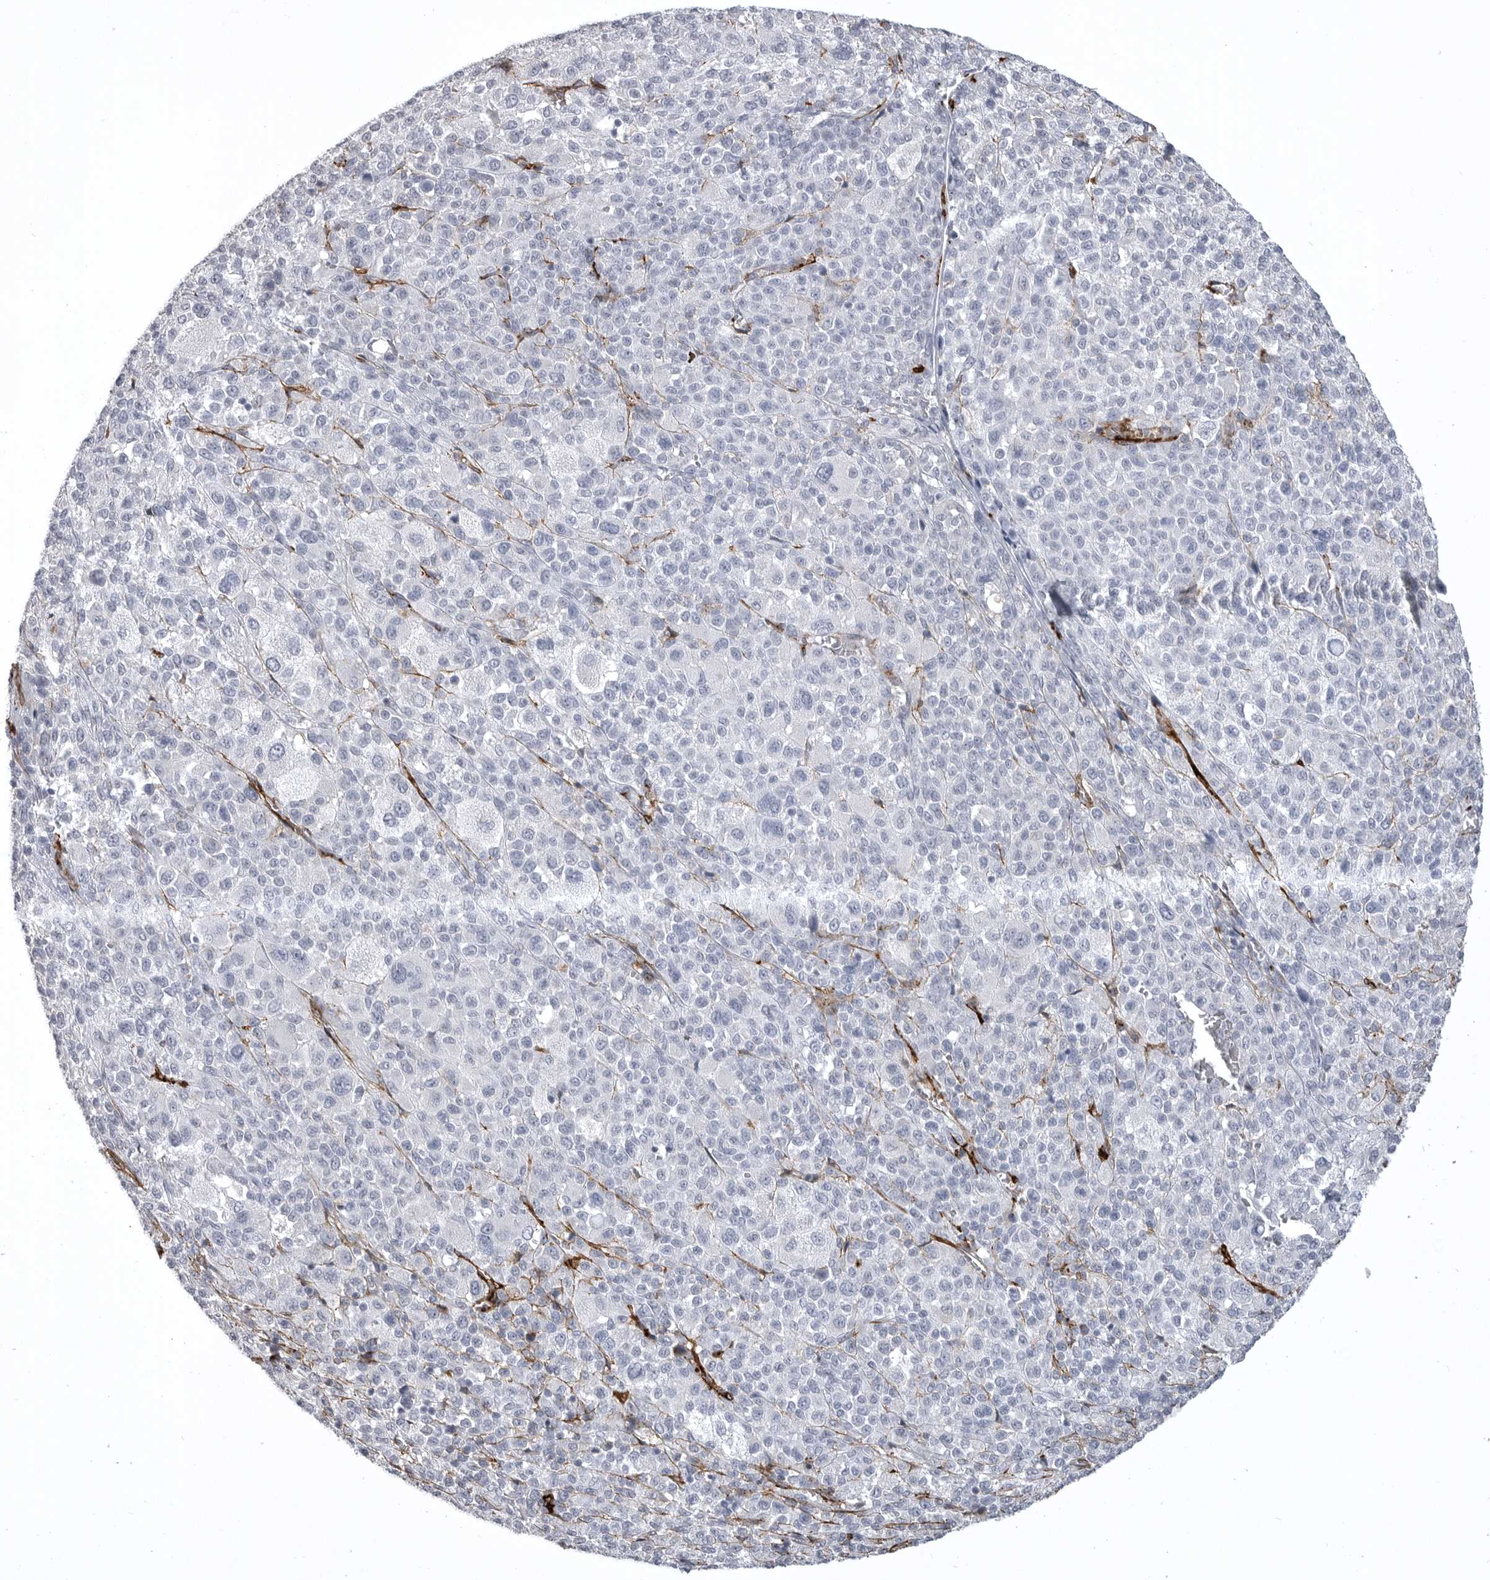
{"staining": {"intensity": "negative", "quantity": "none", "location": "none"}, "tissue": "melanoma", "cell_type": "Tumor cells", "image_type": "cancer", "snomed": [{"axis": "morphology", "description": "Malignant melanoma, Metastatic site"}, {"axis": "topography", "description": "Skin"}], "caption": "DAB (3,3'-diaminobenzidine) immunohistochemical staining of human melanoma shows no significant staining in tumor cells.", "gene": "AOC3", "patient": {"sex": "female", "age": 74}}